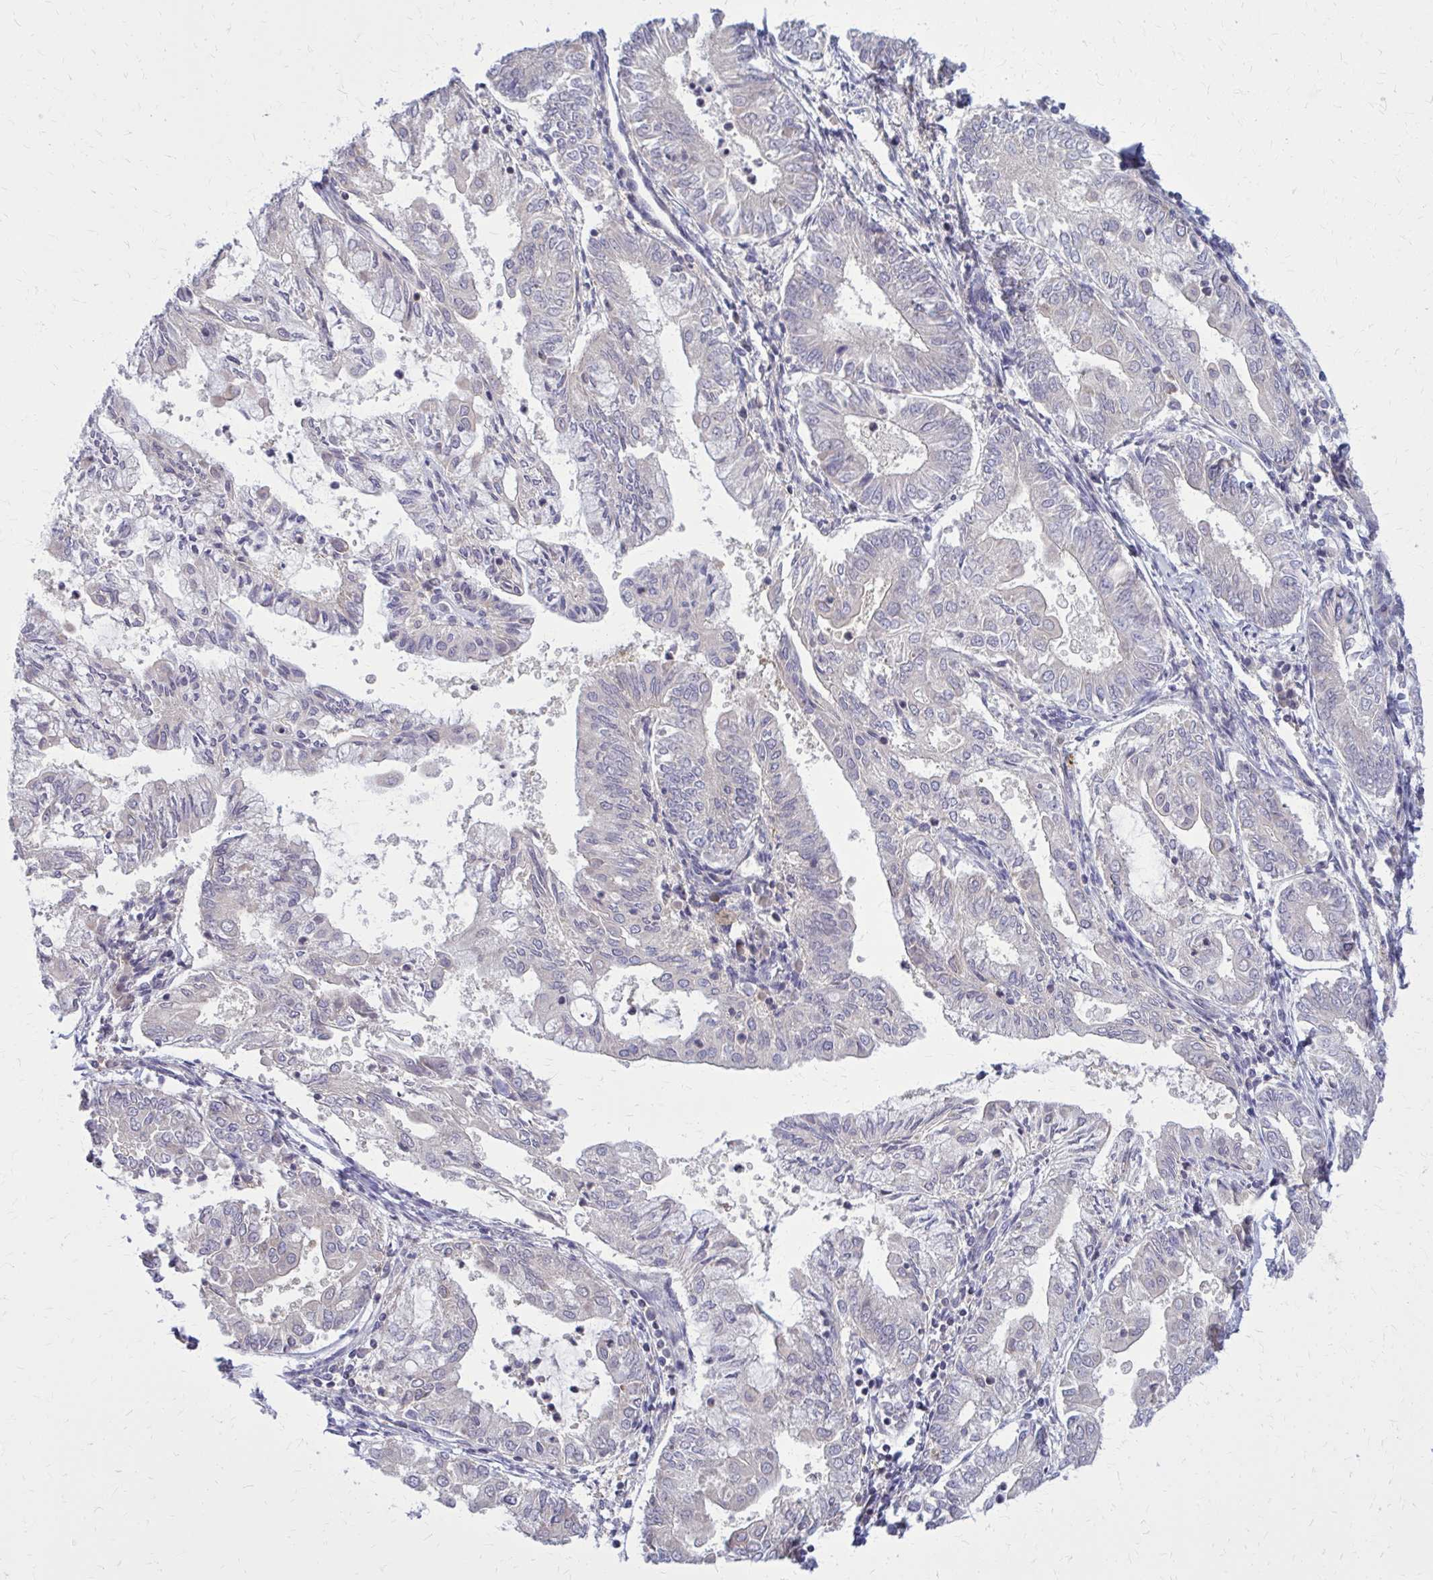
{"staining": {"intensity": "negative", "quantity": "none", "location": "none"}, "tissue": "endometrial cancer", "cell_type": "Tumor cells", "image_type": "cancer", "snomed": [{"axis": "morphology", "description": "Adenocarcinoma, NOS"}, {"axis": "topography", "description": "Endometrium"}], "caption": "DAB (3,3'-diaminobenzidine) immunohistochemical staining of endometrial cancer (adenocarcinoma) reveals no significant staining in tumor cells. (Brightfield microscopy of DAB immunohistochemistry at high magnification).", "gene": "DBI", "patient": {"sex": "female", "age": 68}}